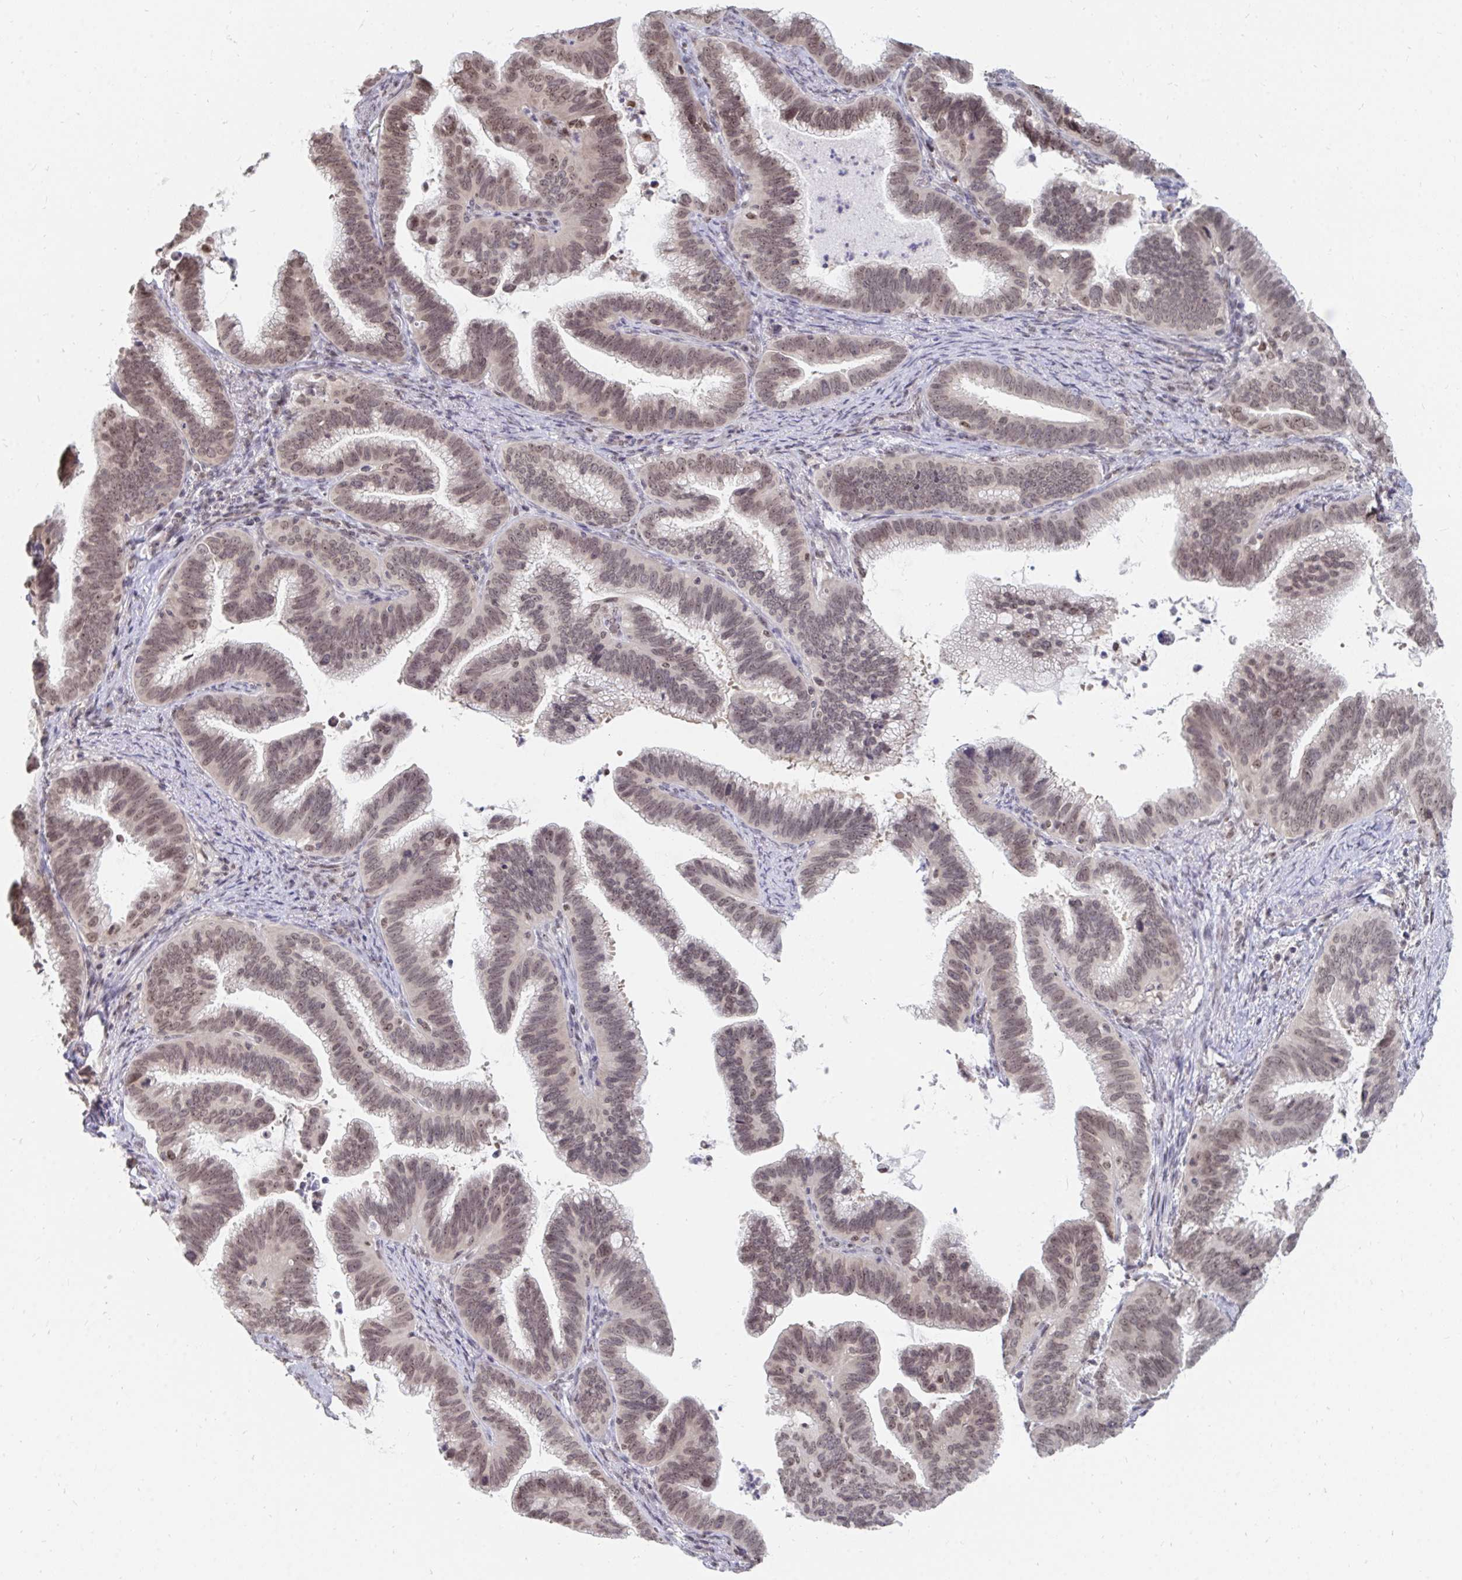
{"staining": {"intensity": "weak", "quantity": ">75%", "location": "nuclear"}, "tissue": "cervical cancer", "cell_type": "Tumor cells", "image_type": "cancer", "snomed": [{"axis": "morphology", "description": "Adenocarcinoma, NOS"}, {"axis": "topography", "description": "Cervix"}], "caption": "Cervical cancer was stained to show a protein in brown. There is low levels of weak nuclear staining in about >75% of tumor cells. (brown staining indicates protein expression, while blue staining denotes nuclei).", "gene": "TRIP12", "patient": {"sex": "female", "age": 61}}